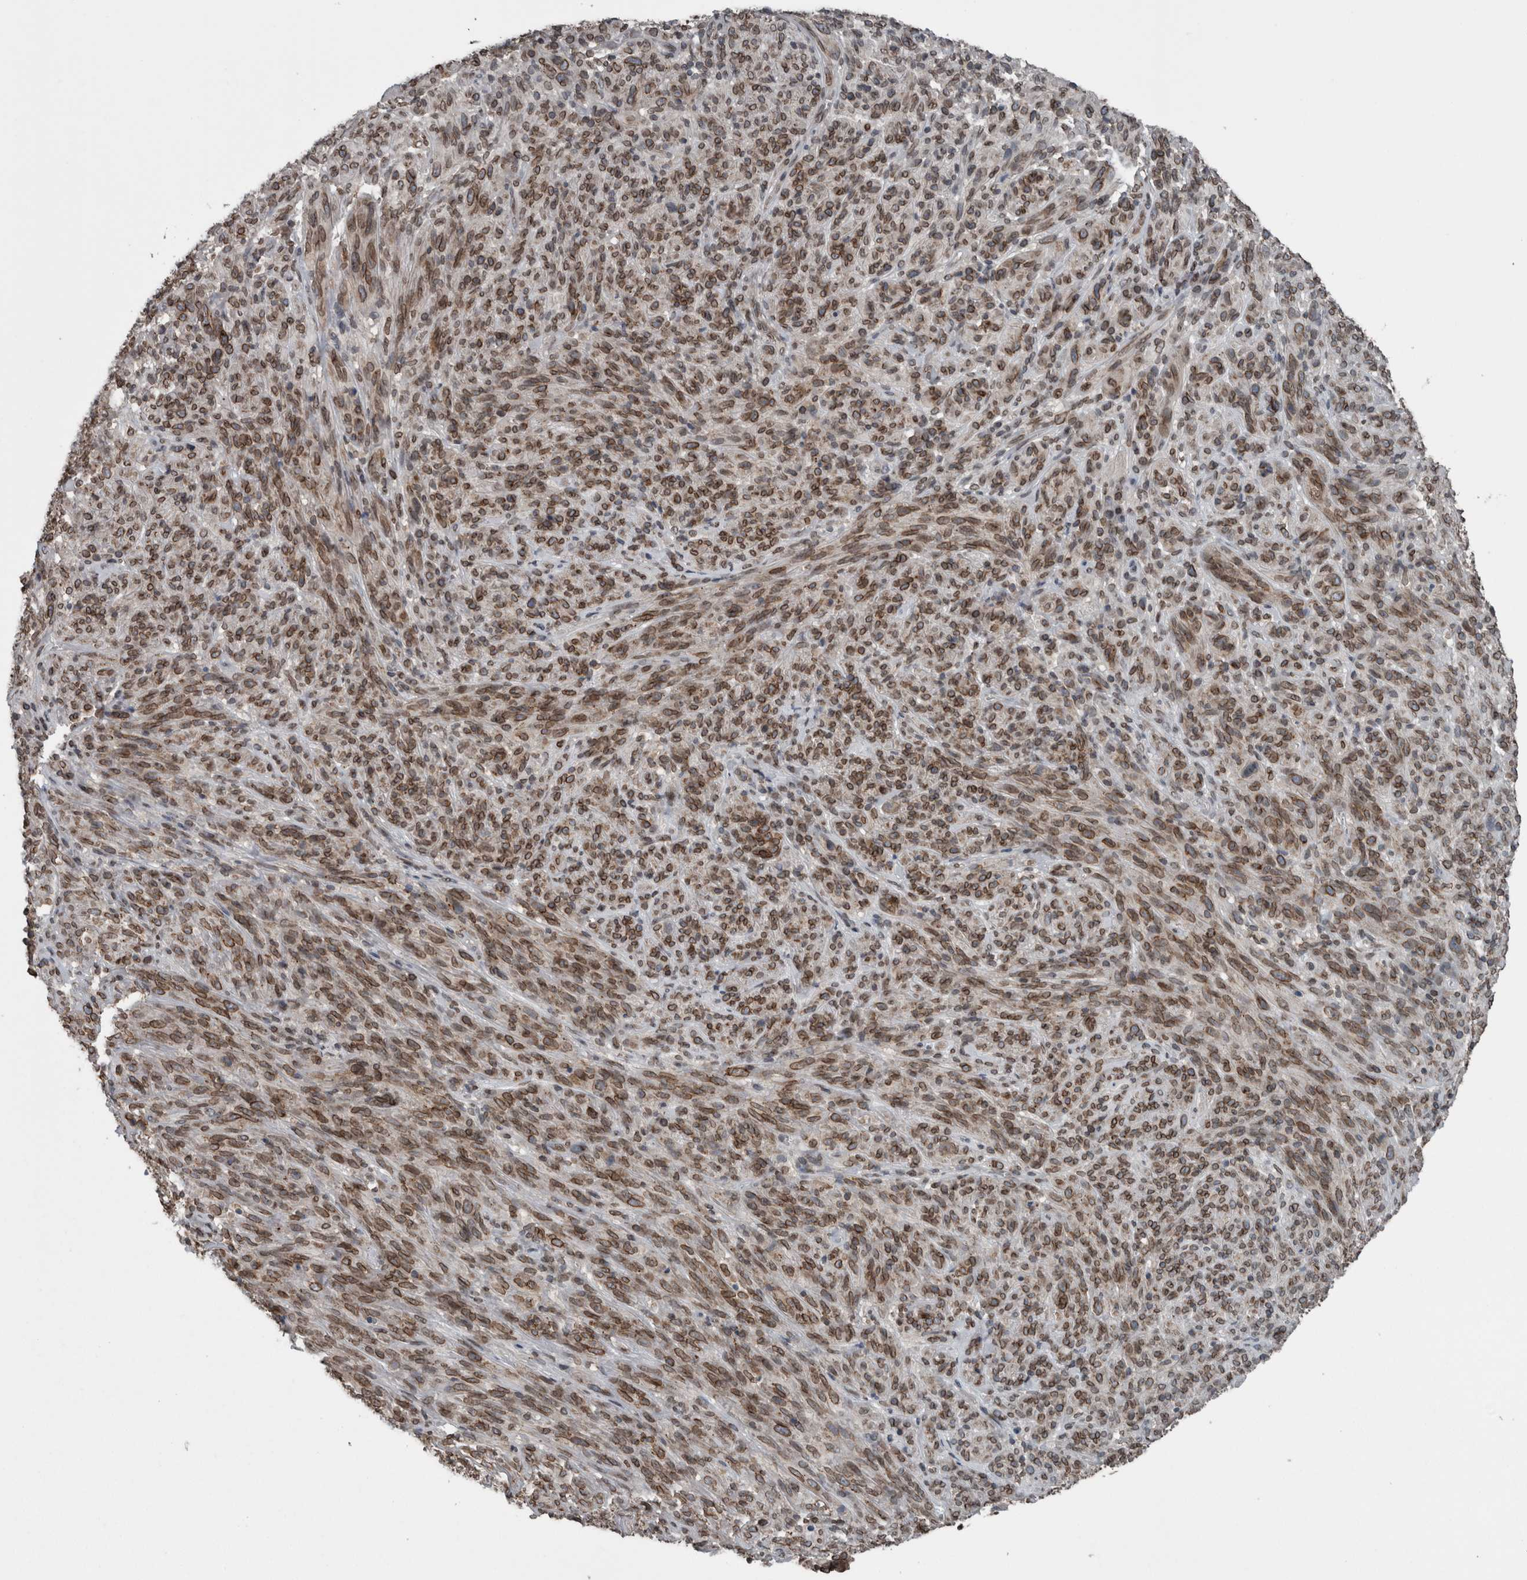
{"staining": {"intensity": "moderate", "quantity": ">75%", "location": "cytoplasmic/membranous,nuclear"}, "tissue": "melanoma", "cell_type": "Tumor cells", "image_type": "cancer", "snomed": [{"axis": "morphology", "description": "Malignant melanoma, NOS"}, {"axis": "topography", "description": "Skin of head"}], "caption": "Immunohistochemical staining of human melanoma shows medium levels of moderate cytoplasmic/membranous and nuclear protein expression in about >75% of tumor cells.", "gene": "RANBP2", "patient": {"sex": "male", "age": 96}}